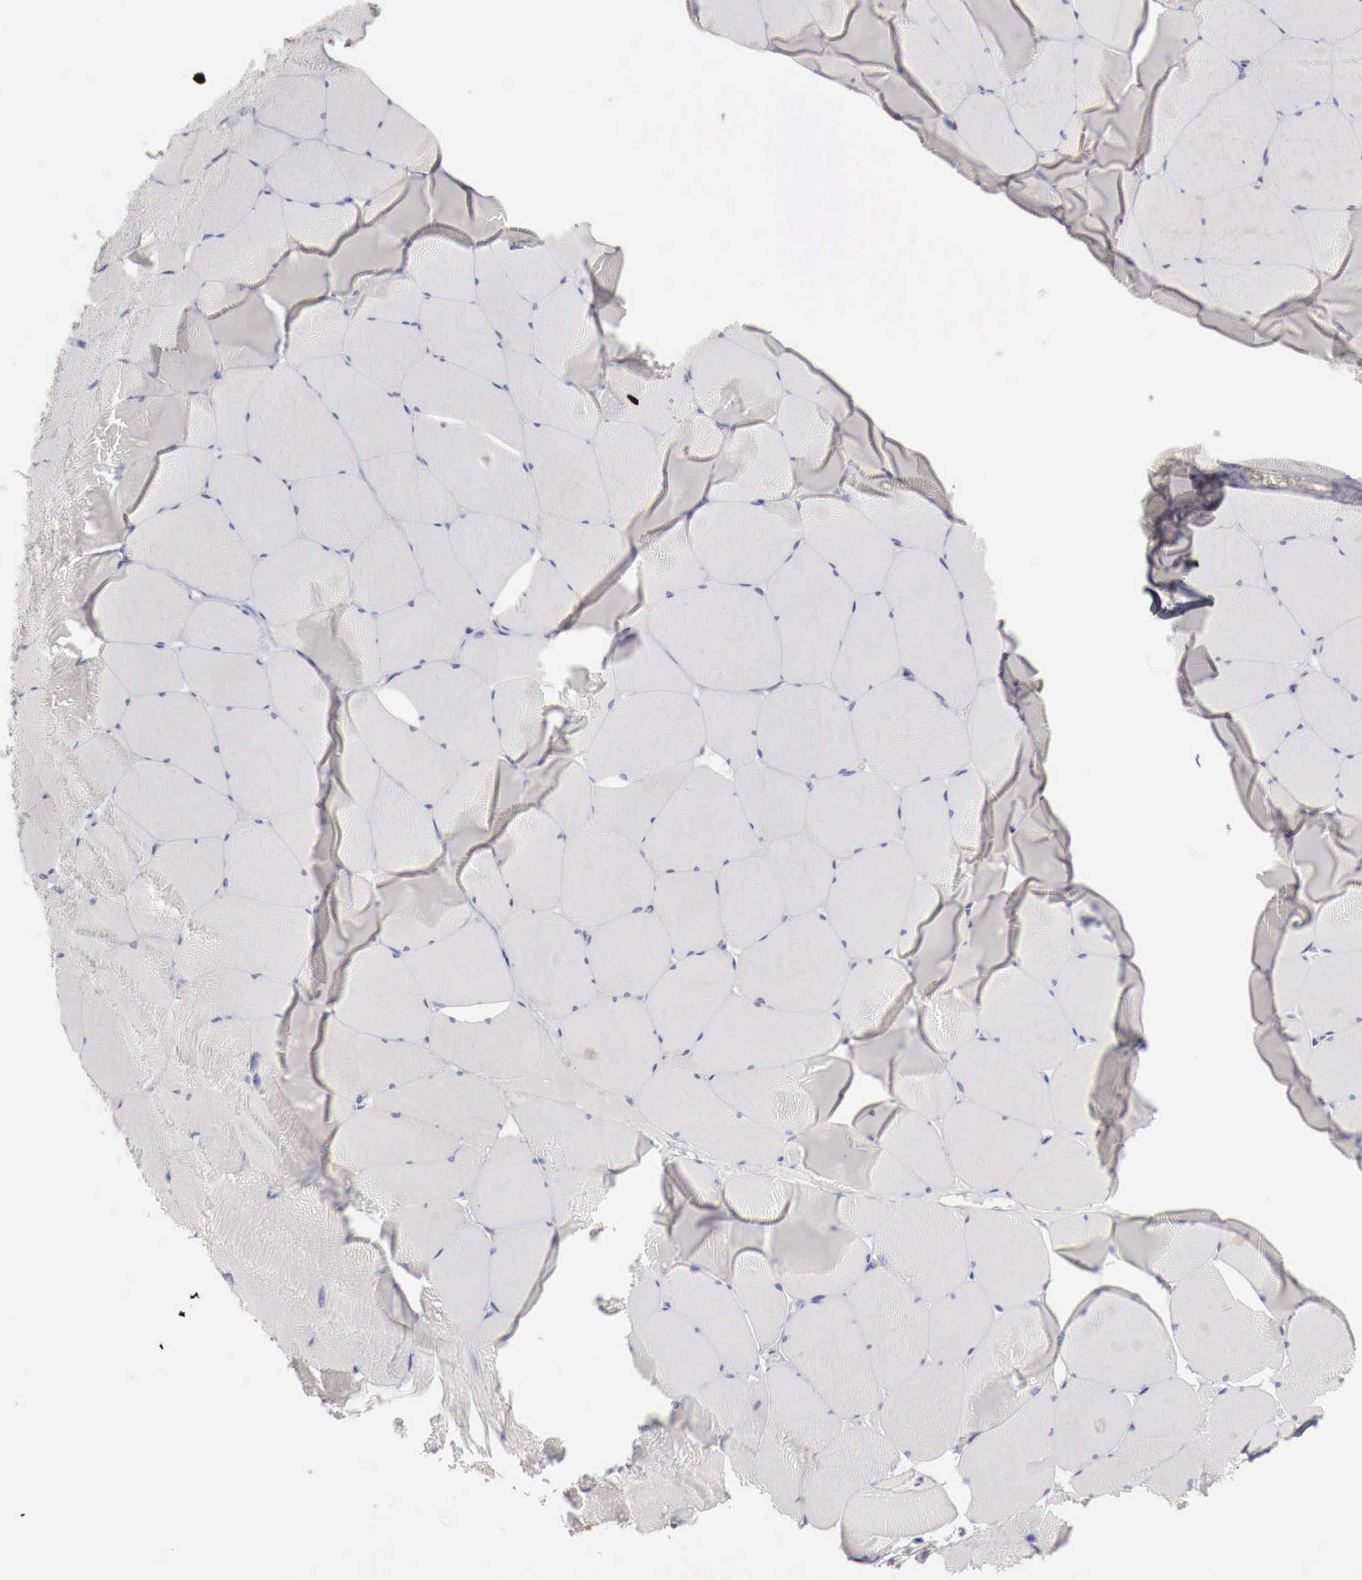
{"staining": {"intensity": "negative", "quantity": "none", "location": "none"}, "tissue": "skeletal muscle", "cell_type": "Myocytes", "image_type": "normal", "snomed": [{"axis": "morphology", "description": "Normal tissue, NOS"}, {"axis": "topography", "description": "Skeletal muscle"}, {"axis": "topography", "description": "Salivary gland"}], "caption": "This micrograph is of normal skeletal muscle stained with immunohistochemistry to label a protein in brown with the nuclei are counter-stained blue. There is no positivity in myocytes.", "gene": "NSDHL", "patient": {"sex": "male", "age": 62}}